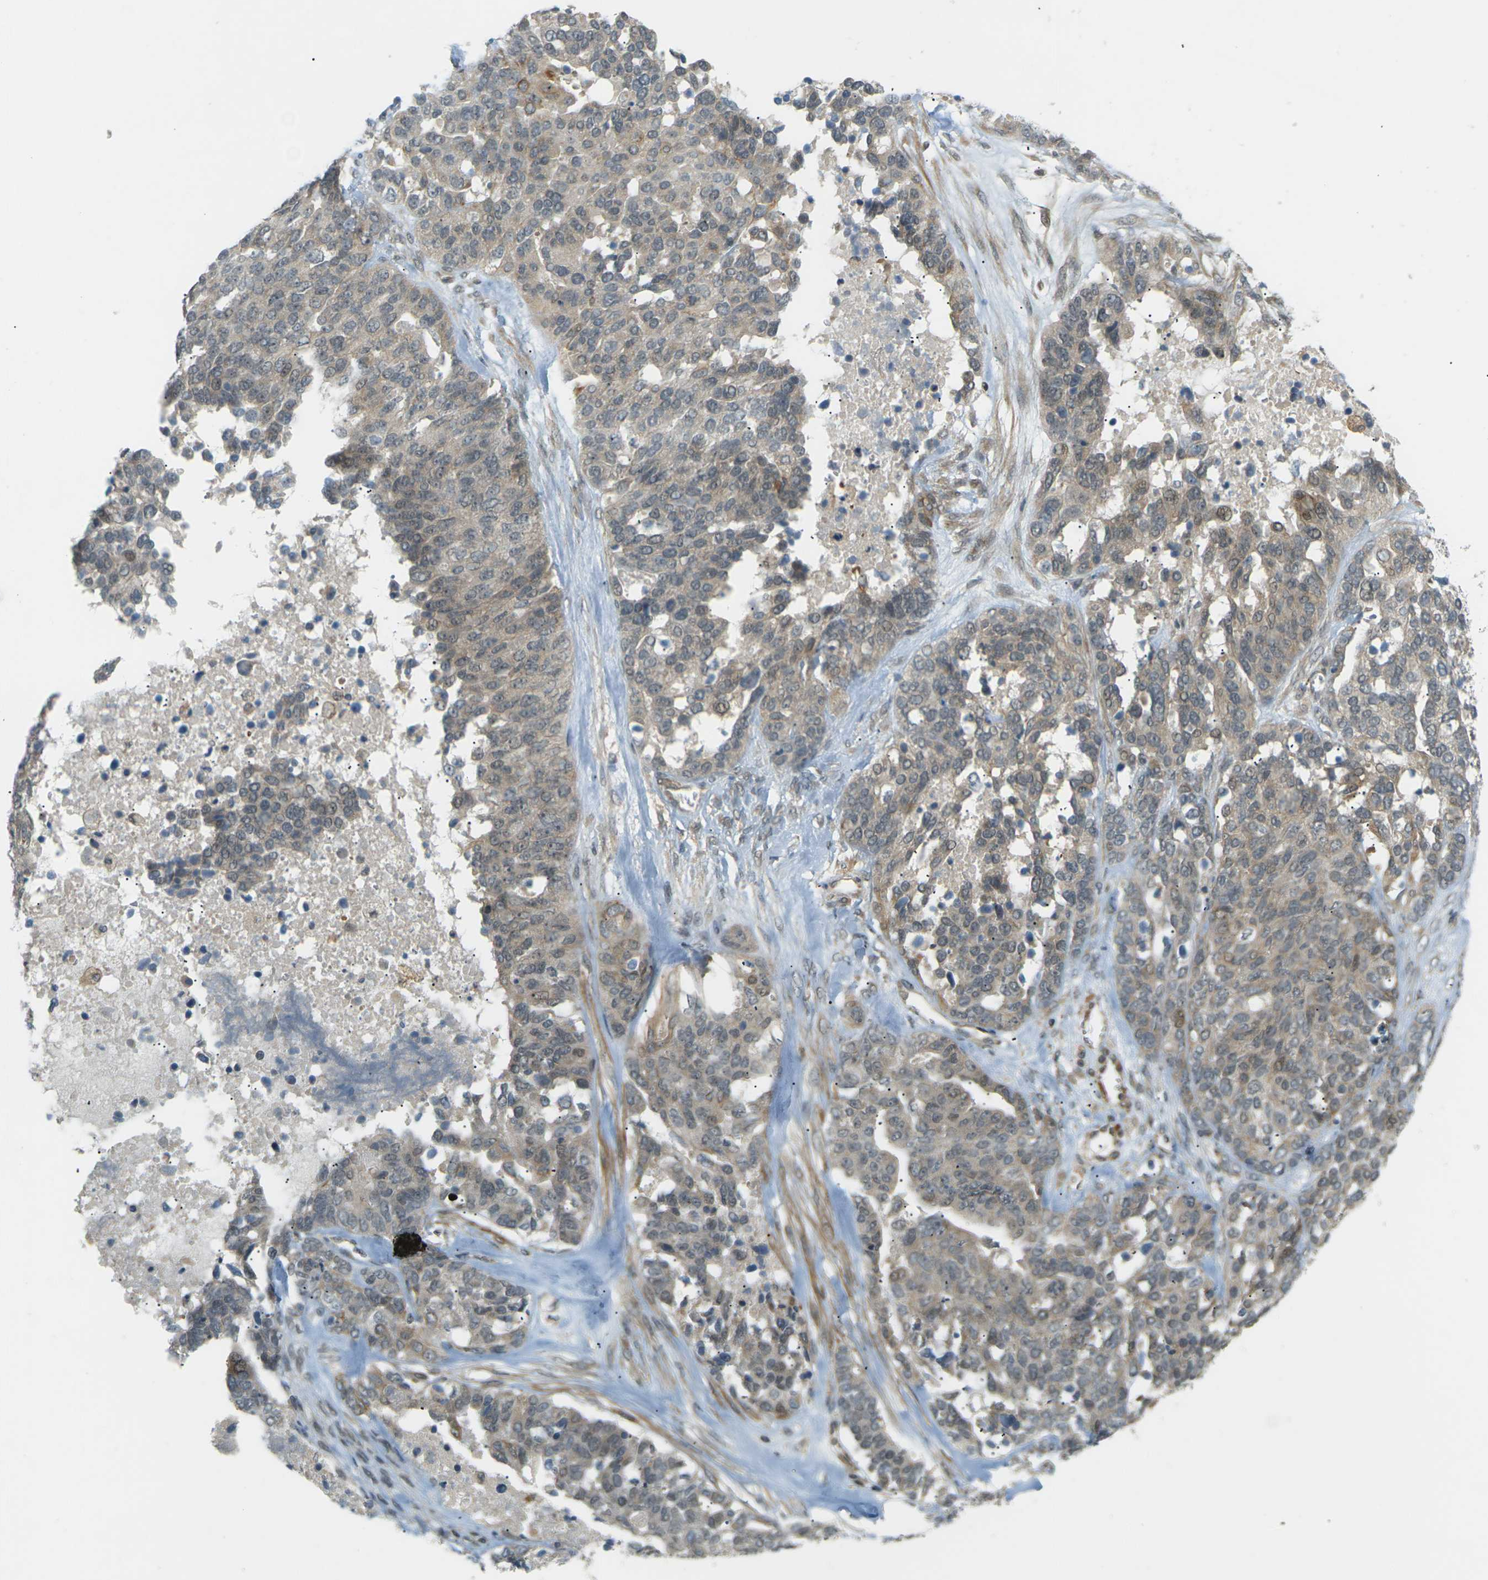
{"staining": {"intensity": "weak", "quantity": ">75%", "location": "cytoplasmic/membranous"}, "tissue": "ovarian cancer", "cell_type": "Tumor cells", "image_type": "cancer", "snomed": [{"axis": "morphology", "description": "Cystadenocarcinoma, serous, NOS"}, {"axis": "topography", "description": "Ovary"}], "caption": "A low amount of weak cytoplasmic/membranous positivity is appreciated in about >75% of tumor cells in serous cystadenocarcinoma (ovarian) tissue.", "gene": "SOCS6", "patient": {"sex": "female", "age": 44}}